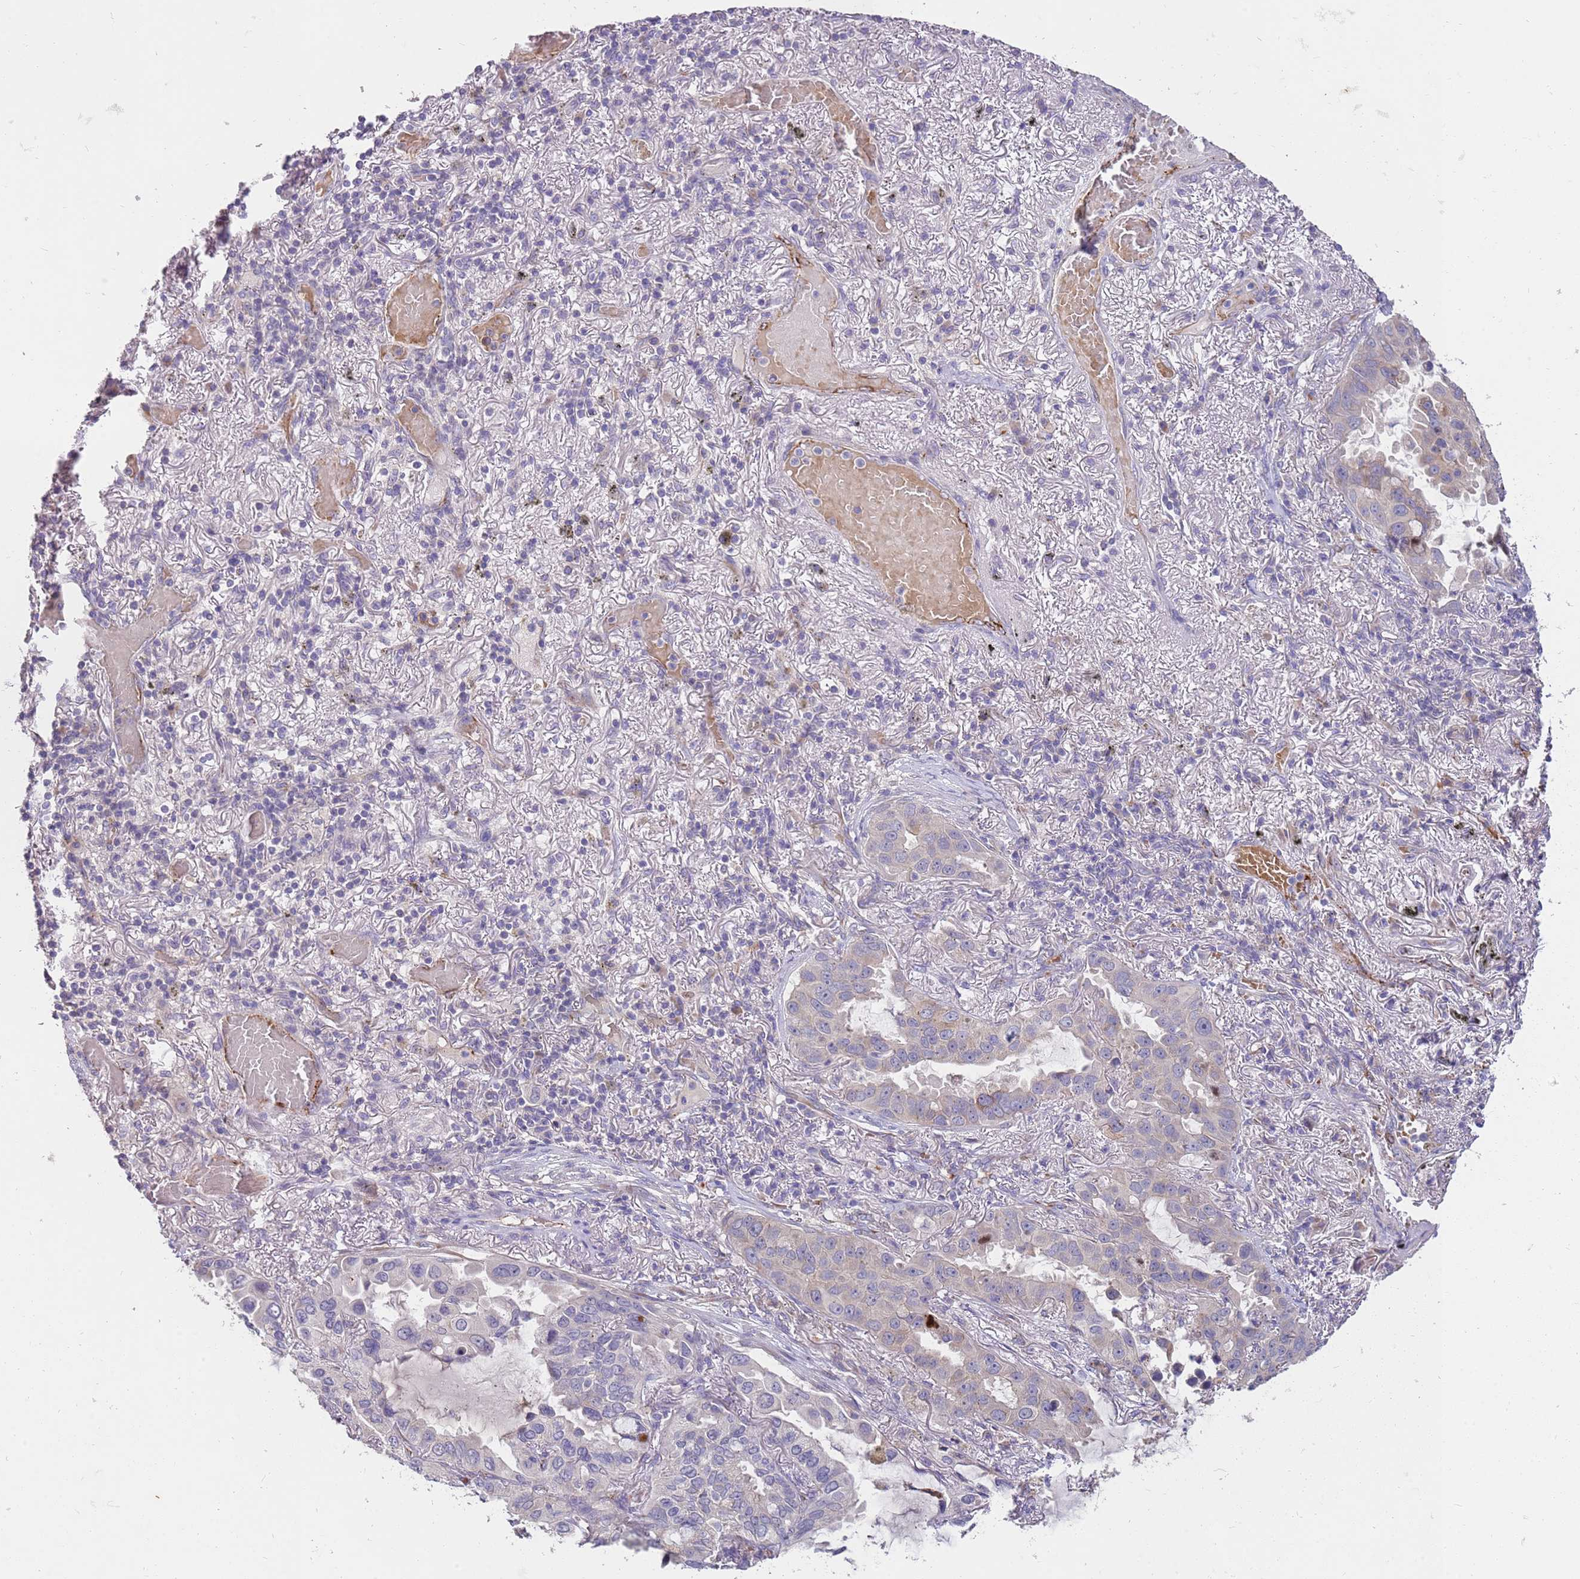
{"staining": {"intensity": "weak", "quantity": "<25%", "location": "cytoplasmic/membranous"}, "tissue": "lung cancer", "cell_type": "Tumor cells", "image_type": "cancer", "snomed": [{"axis": "morphology", "description": "Adenocarcinoma, NOS"}, {"axis": "topography", "description": "Lung"}], "caption": "High power microscopy histopathology image of an immunohistochemistry (IHC) histopathology image of lung cancer, revealing no significant staining in tumor cells.", "gene": "NMUR2", "patient": {"sex": "male", "age": 64}}